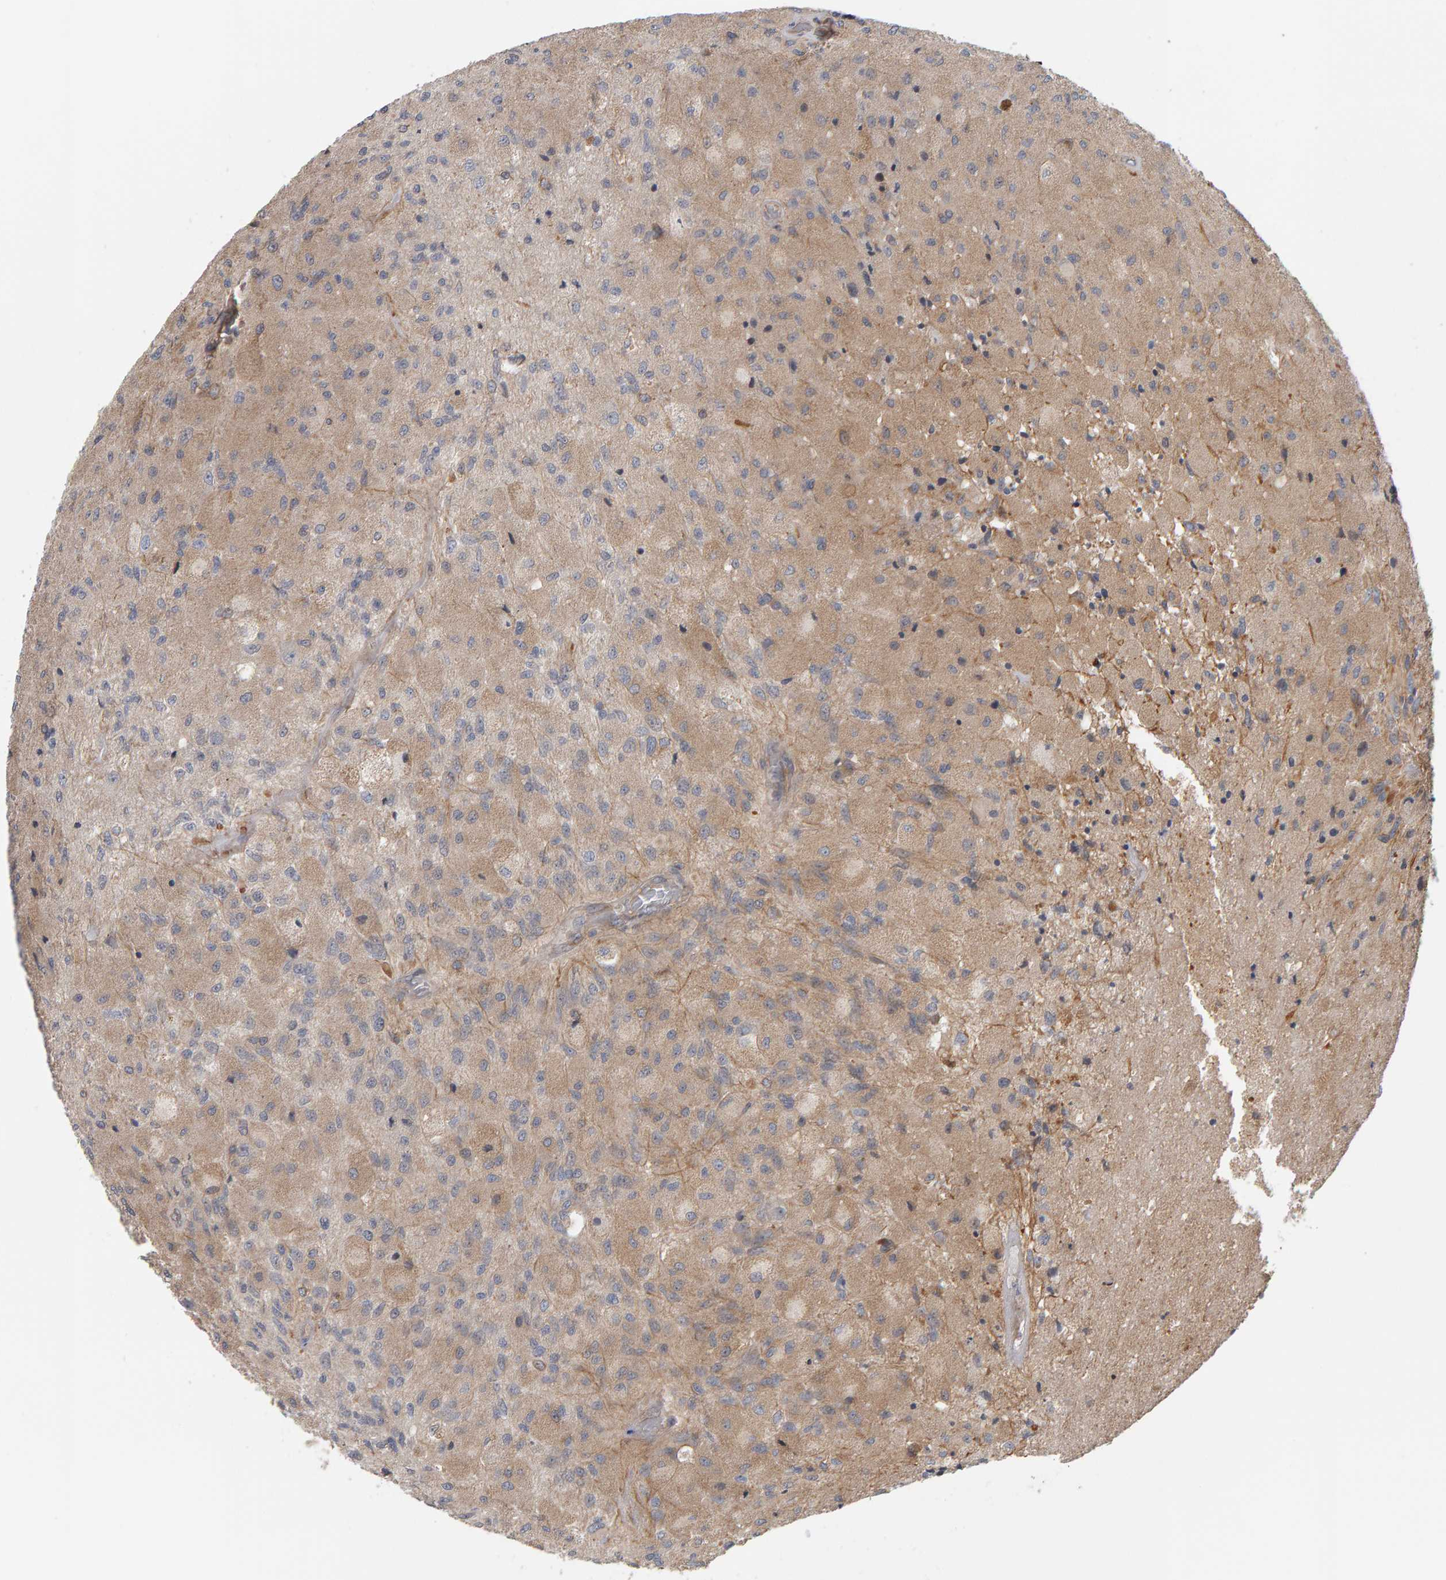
{"staining": {"intensity": "weak", "quantity": ">75%", "location": "cytoplasmic/membranous"}, "tissue": "glioma", "cell_type": "Tumor cells", "image_type": "cancer", "snomed": [{"axis": "morphology", "description": "Normal tissue, NOS"}, {"axis": "morphology", "description": "Glioma, malignant, High grade"}, {"axis": "topography", "description": "Cerebral cortex"}], "caption": "Brown immunohistochemical staining in glioma shows weak cytoplasmic/membranous expression in approximately >75% of tumor cells. (Stains: DAB in brown, nuclei in blue, Microscopy: brightfield microscopy at high magnification).", "gene": "C9orf72", "patient": {"sex": "male", "age": 77}}